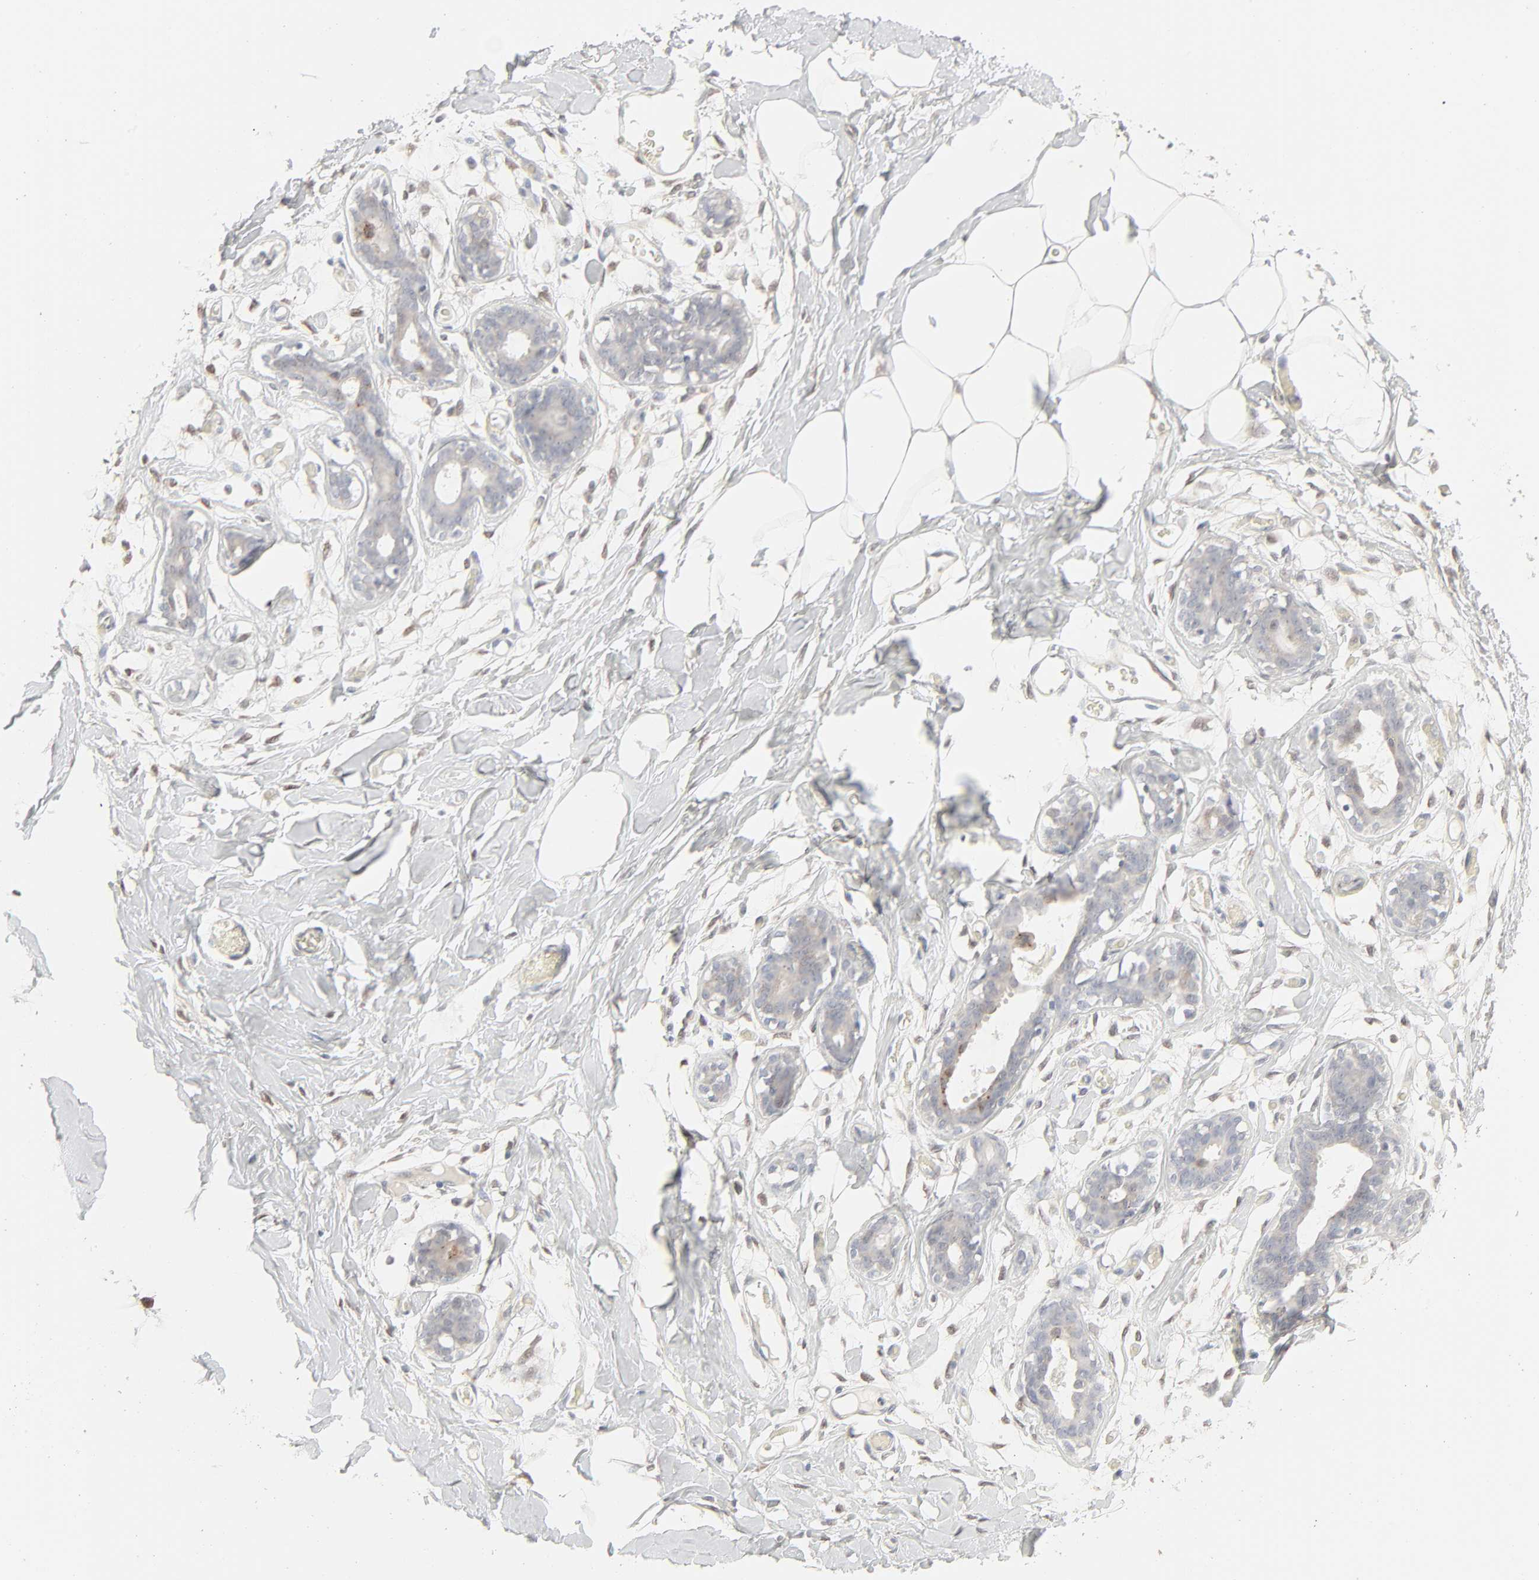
{"staining": {"intensity": "negative", "quantity": "none", "location": "none"}, "tissue": "breast", "cell_type": "Adipocytes", "image_type": "normal", "snomed": [{"axis": "morphology", "description": "Normal tissue, NOS"}, {"axis": "topography", "description": "Breast"}, {"axis": "topography", "description": "Adipose tissue"}], "caption": "The photomicrograph displays no staining of adipocytes in benign breast.", "gene": "LGALS2", "patient": {"sex": "female", "age": 25}}